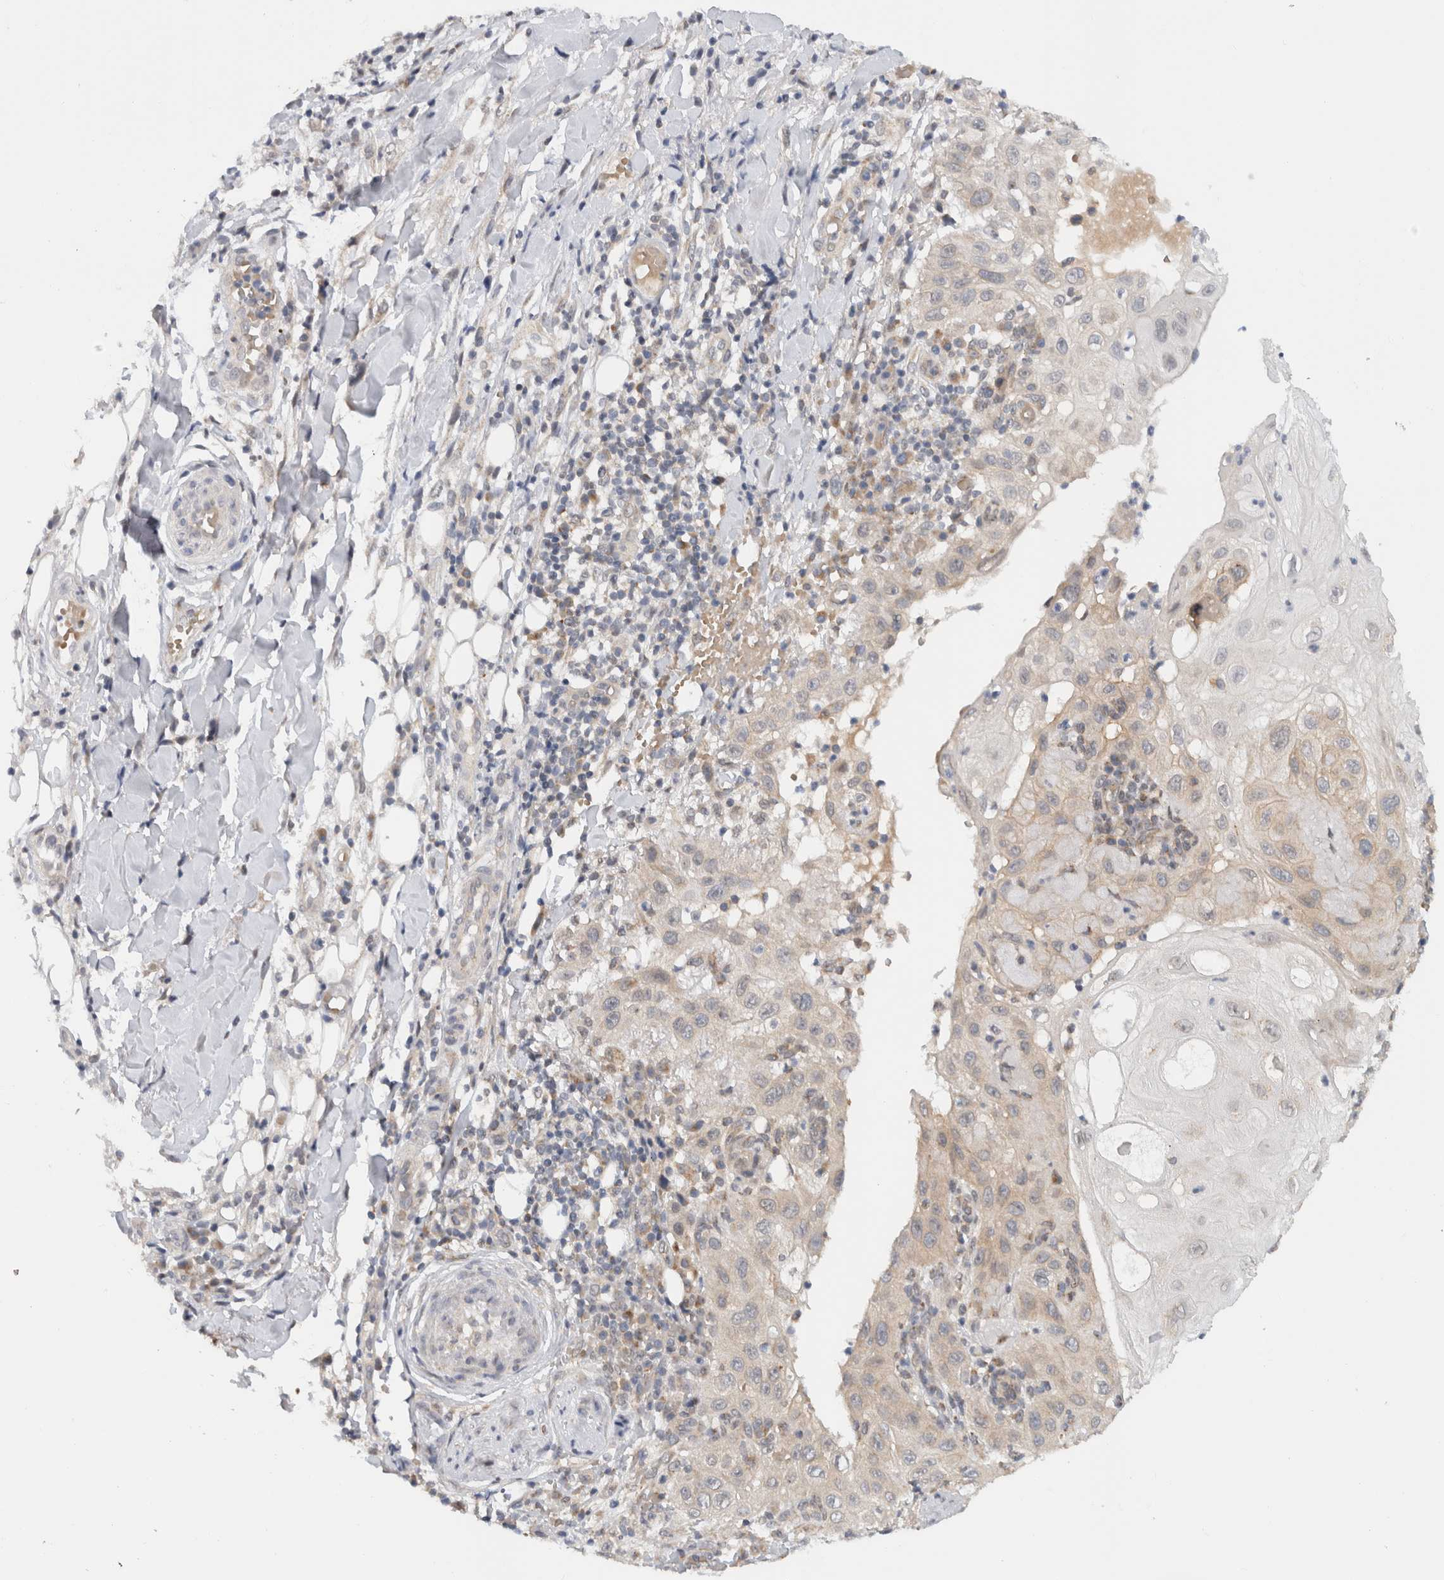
{"staining": {"intensity": "weak", "quantity": "25%-75%", "location": "cytoplasmic/membranous"}, "tissue": "skin cancer", "cell_type": "Tumor cells", "image_type": "cancer", "snomed": [{"axis": "morphology", "description": "Normal tissue, NOS"}, {"axis": "morphology", "description": "Squamous cell carcinoma, NOS"}, {"axis": "topography", "description": "Skin"}], "caption": "There is low levels of weak cytoplasmic/membranous expression in tumor cells of skin cancer (squamous cell carcinoma), as demonstrated by immunohistochemical staining (brown color).", "gene": "CMC2", "patient": {"sex": "female", "age": 96}}